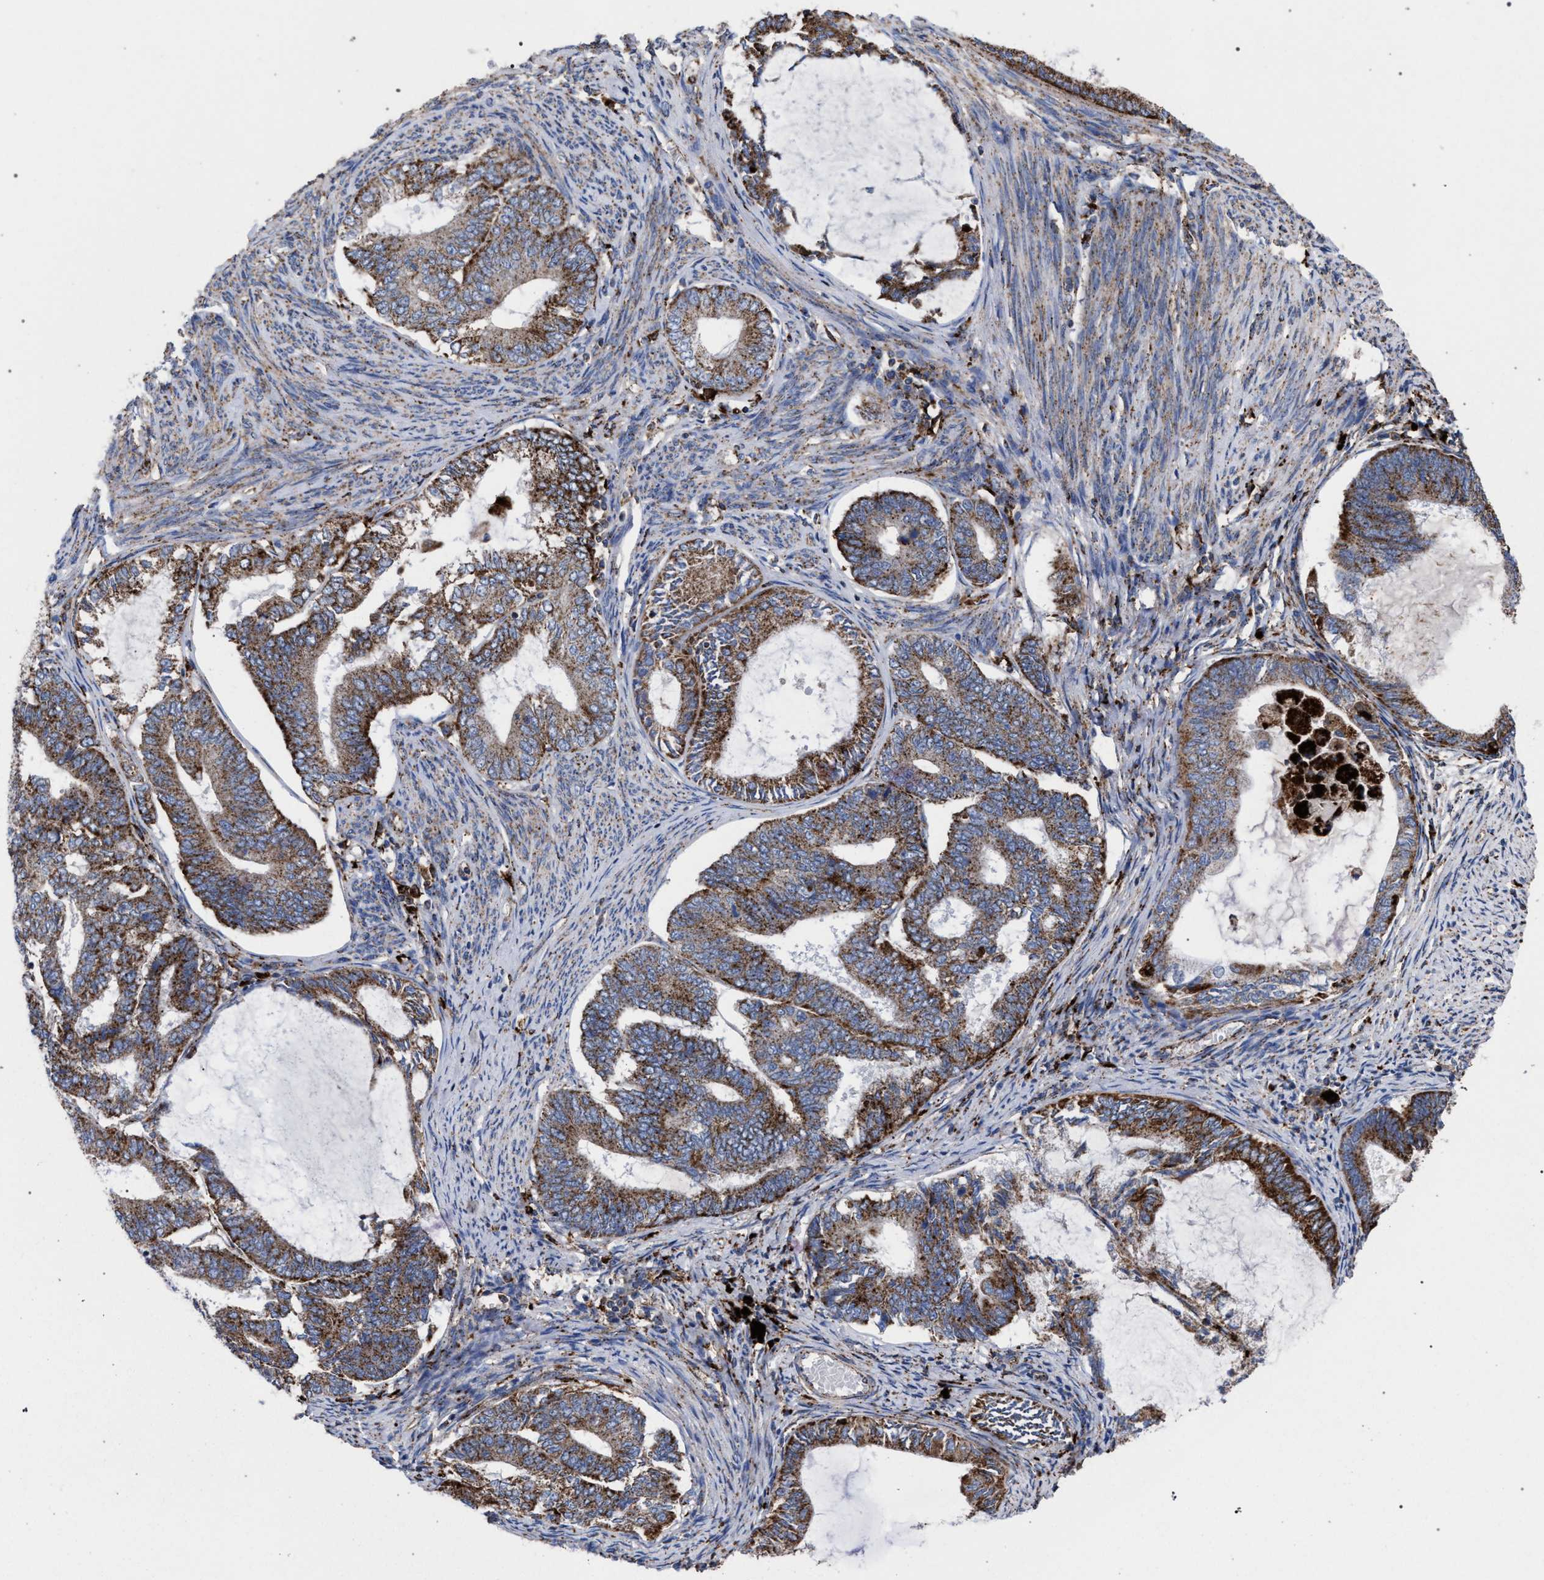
{"staining": {"intensity": "moderate", "quantity": ">75%", "location": "cytoplasmic/membranous"}, "tissue": "endometrial cancer", "cell_type": "Tumor cells", "image_type": "cancer", "snomed": [{"axis": "morphology", "description": "Adenocarcinoma, NOS"}, {"axis": "topography", "description": "Endometrium"}], "caption": "Immunohistochemistry (DAB (3,3'-diaminobenzidine)) staining of human adenocarcinoma (endometrial) demonstrates moderate cytoplasmic/membranous protein staining in approximately >75% of tumor cells. (DAB IHC with brightfield microscopy, high magnification).", "gene": "PPT1", "patient": {"sex": "female", "age": 86}}